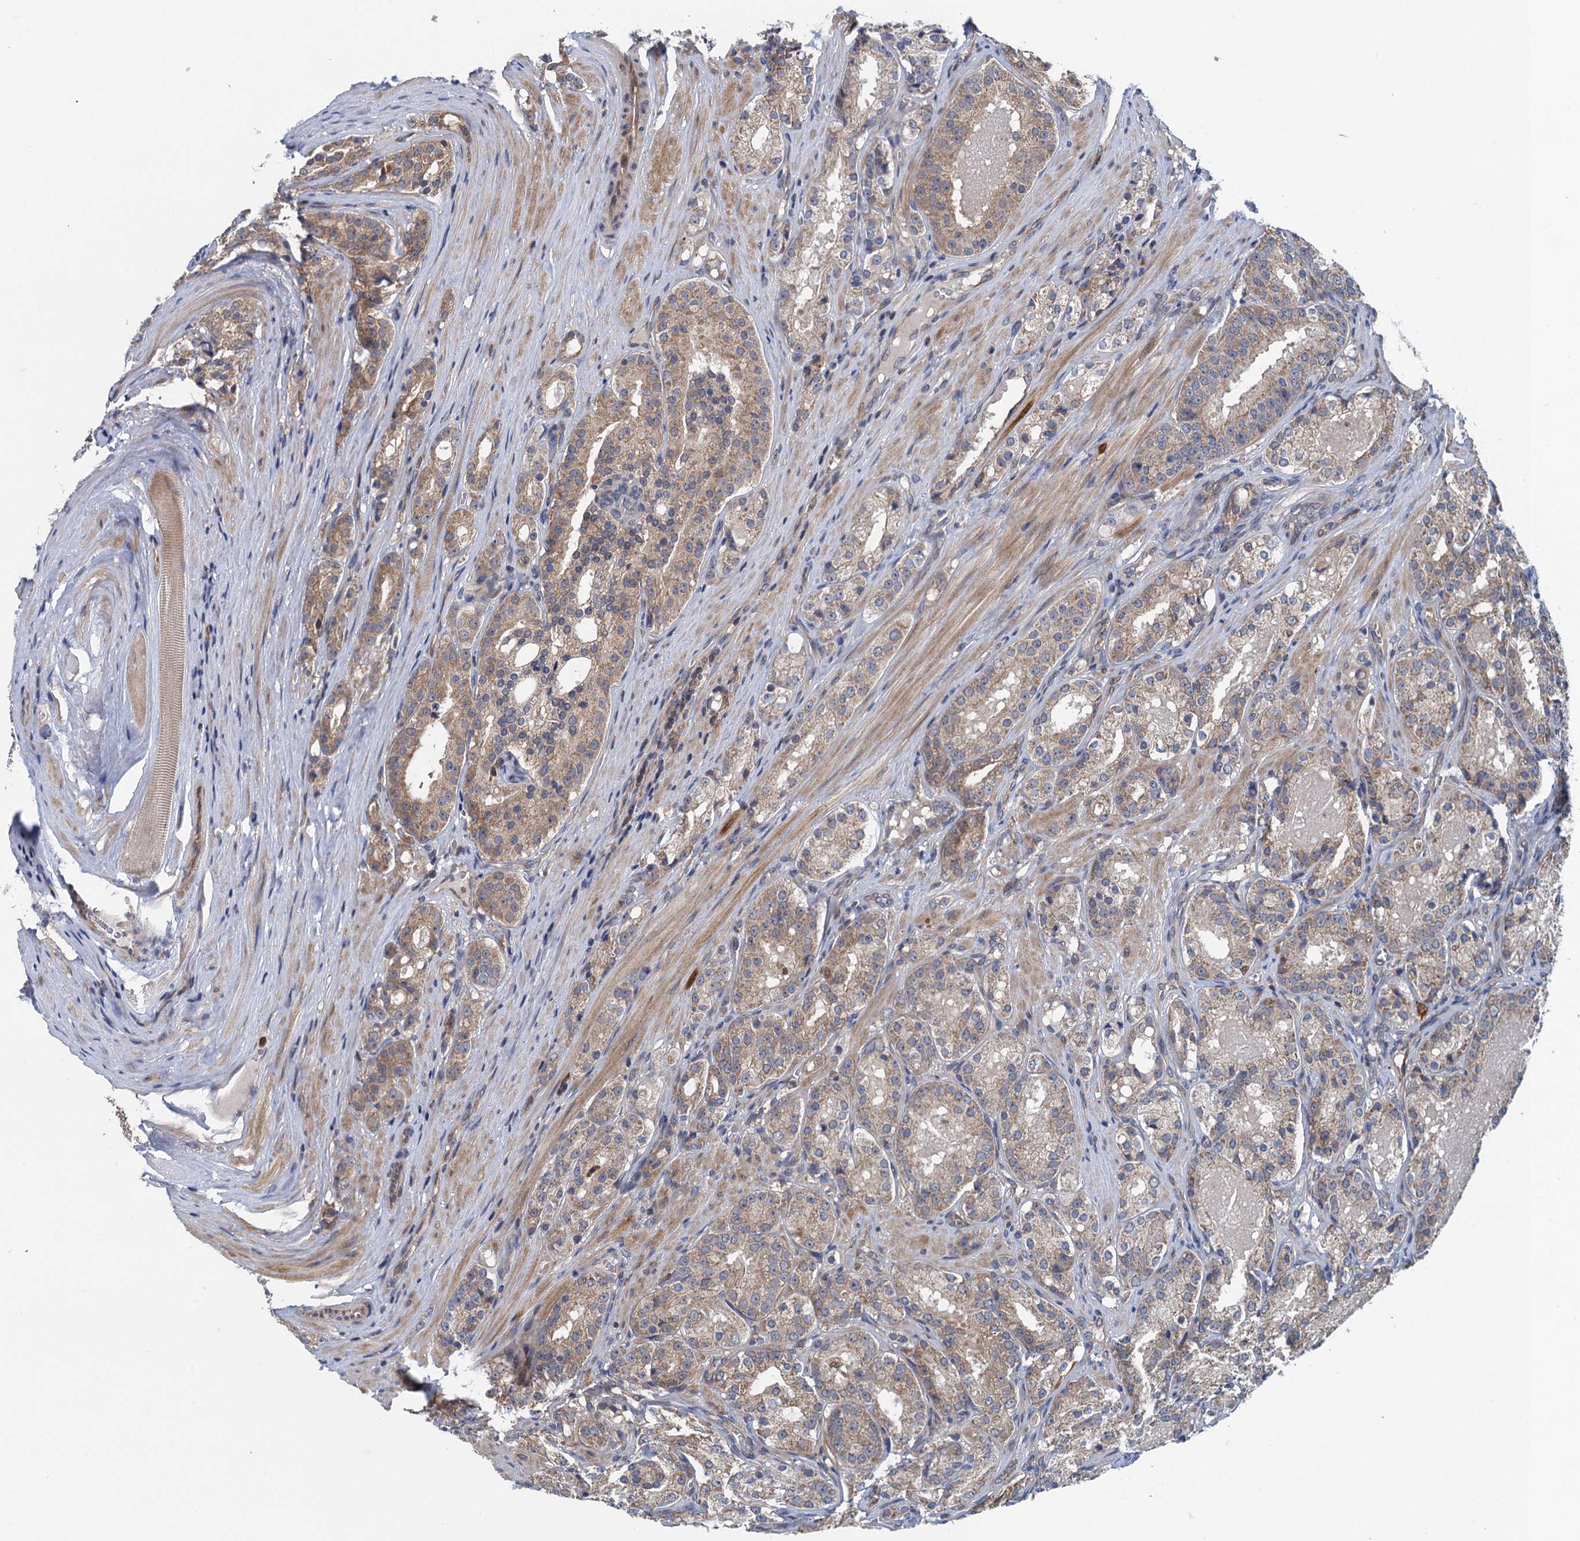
{"staining": {"intensity": "weak", "quantity": "<25%", "location": "cytoplasmic/membranous"}, "tissue": "prostate cancer", "cell_type": "Tumor cells", "image_type": "cancer", "snomed": [{"axis": "morphology", "description": "Adenocarcinoma, High grade"}, {"axis": "topography", "description": "Prostate"}], "caption": "A high-resolution histopathology image shows immunohistochemistry (IHC) staining of high-grade adenocarcinoma (prostate), which displays no significant staining in tumor cells.", "gene": "CNTN5", "patient": {"sex": "male", "age": 60}}